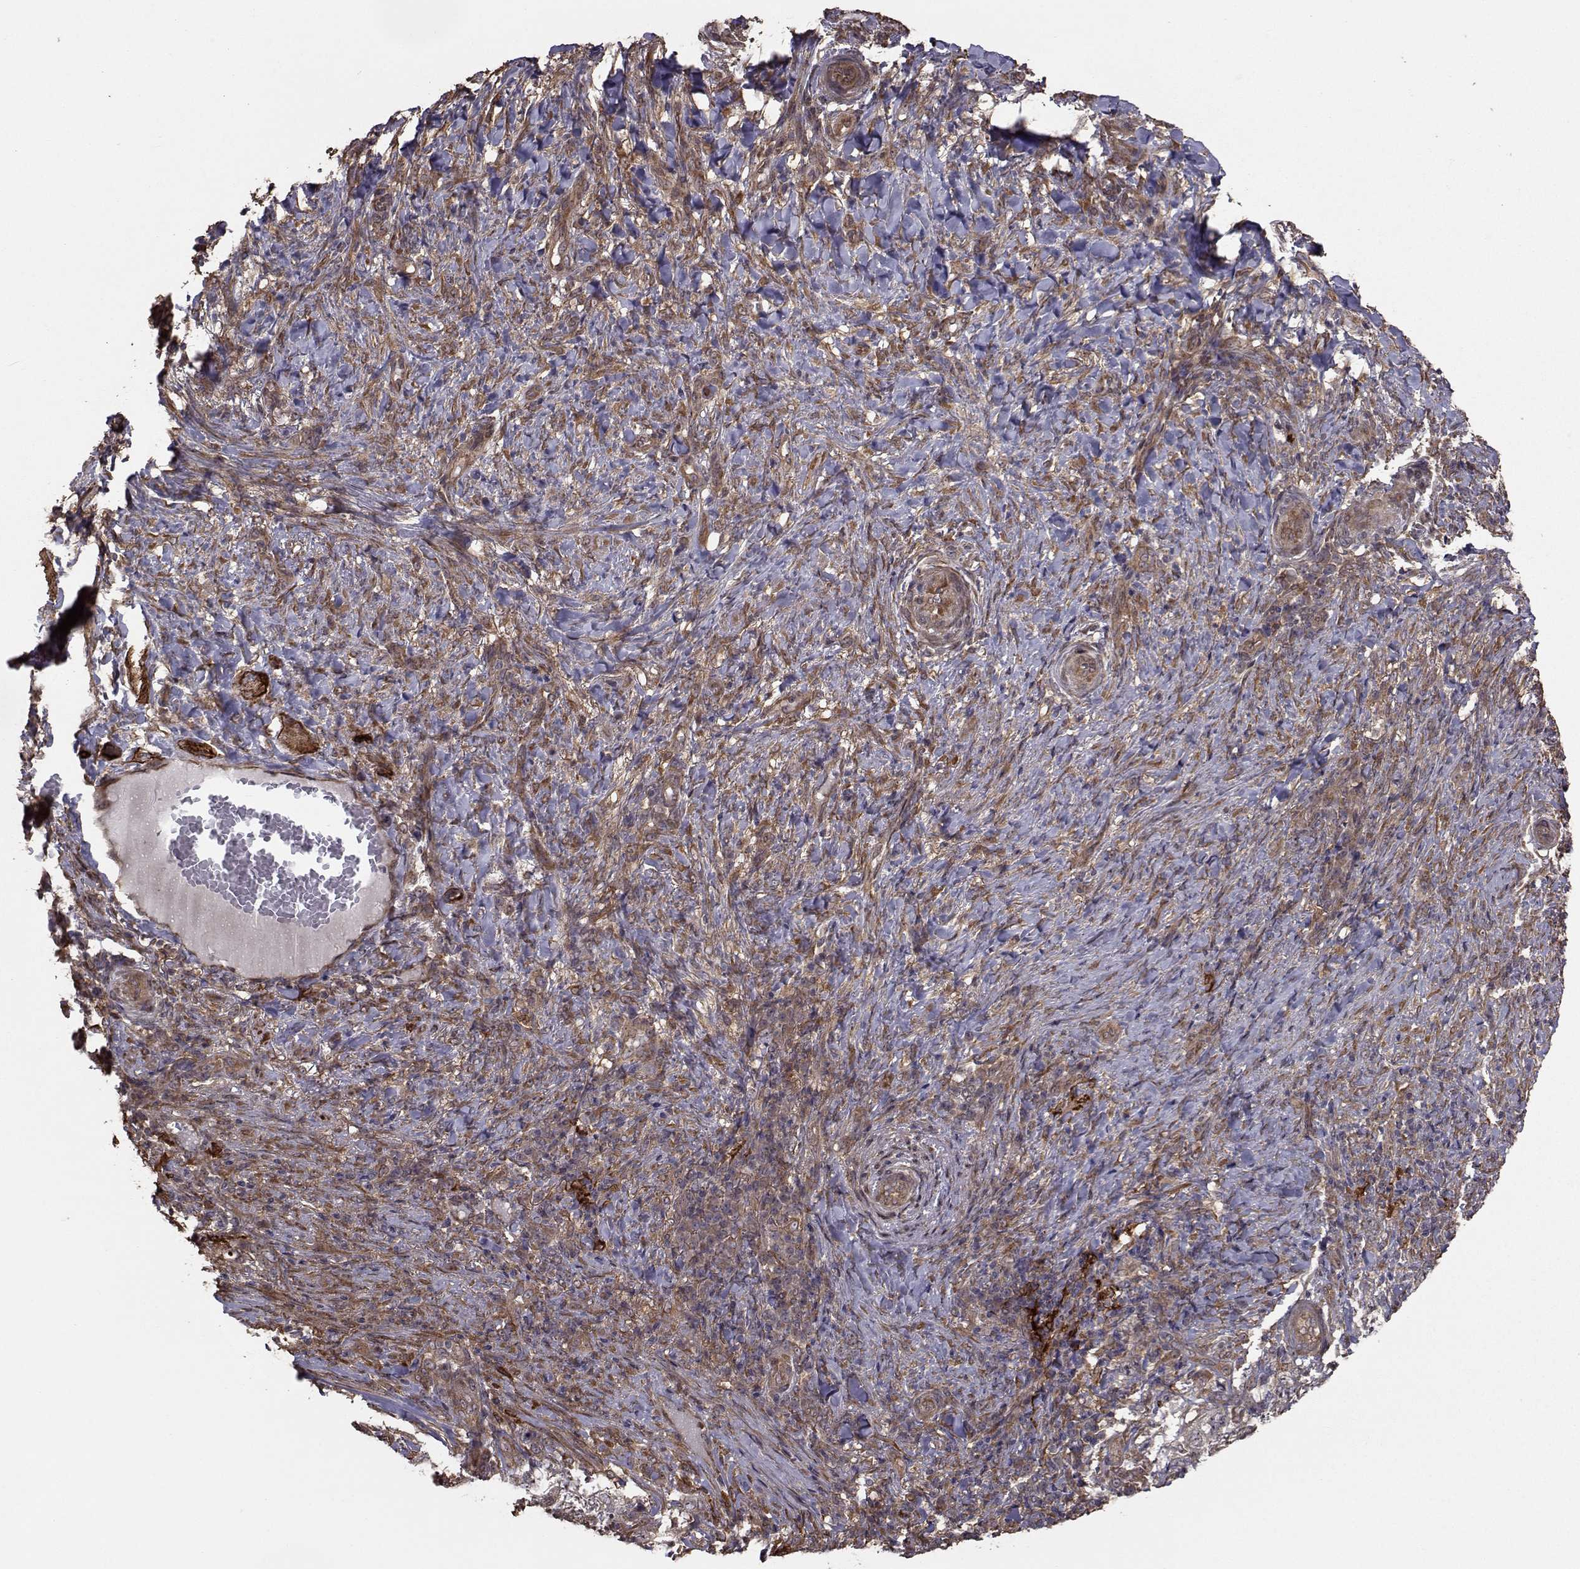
{"staining": {"intensity": "weak", "quantity": "25%-75%", "location": "cytoplasmic/membranous"}, "tissue": "skin cancer", "cell_type": "Tumor cells", "image_type": "cancer", "snomed": [{"axis": "morphology", "description": "Basal cell carcinoma"}, {"axis": "topography", "description": "Skin"}], "caption": "The immunohistochemical stain highlights weak cytoplasmic/membranous expression in tumor cells of skin cancer (basal cell carcinoma) tissue. (DAB (3,3'-diaminobenzidine) = brown stain, brightfield microscopy at high magnification).", "gene": "TRIP10", "patient": {"sex": "female", "age": 69}}